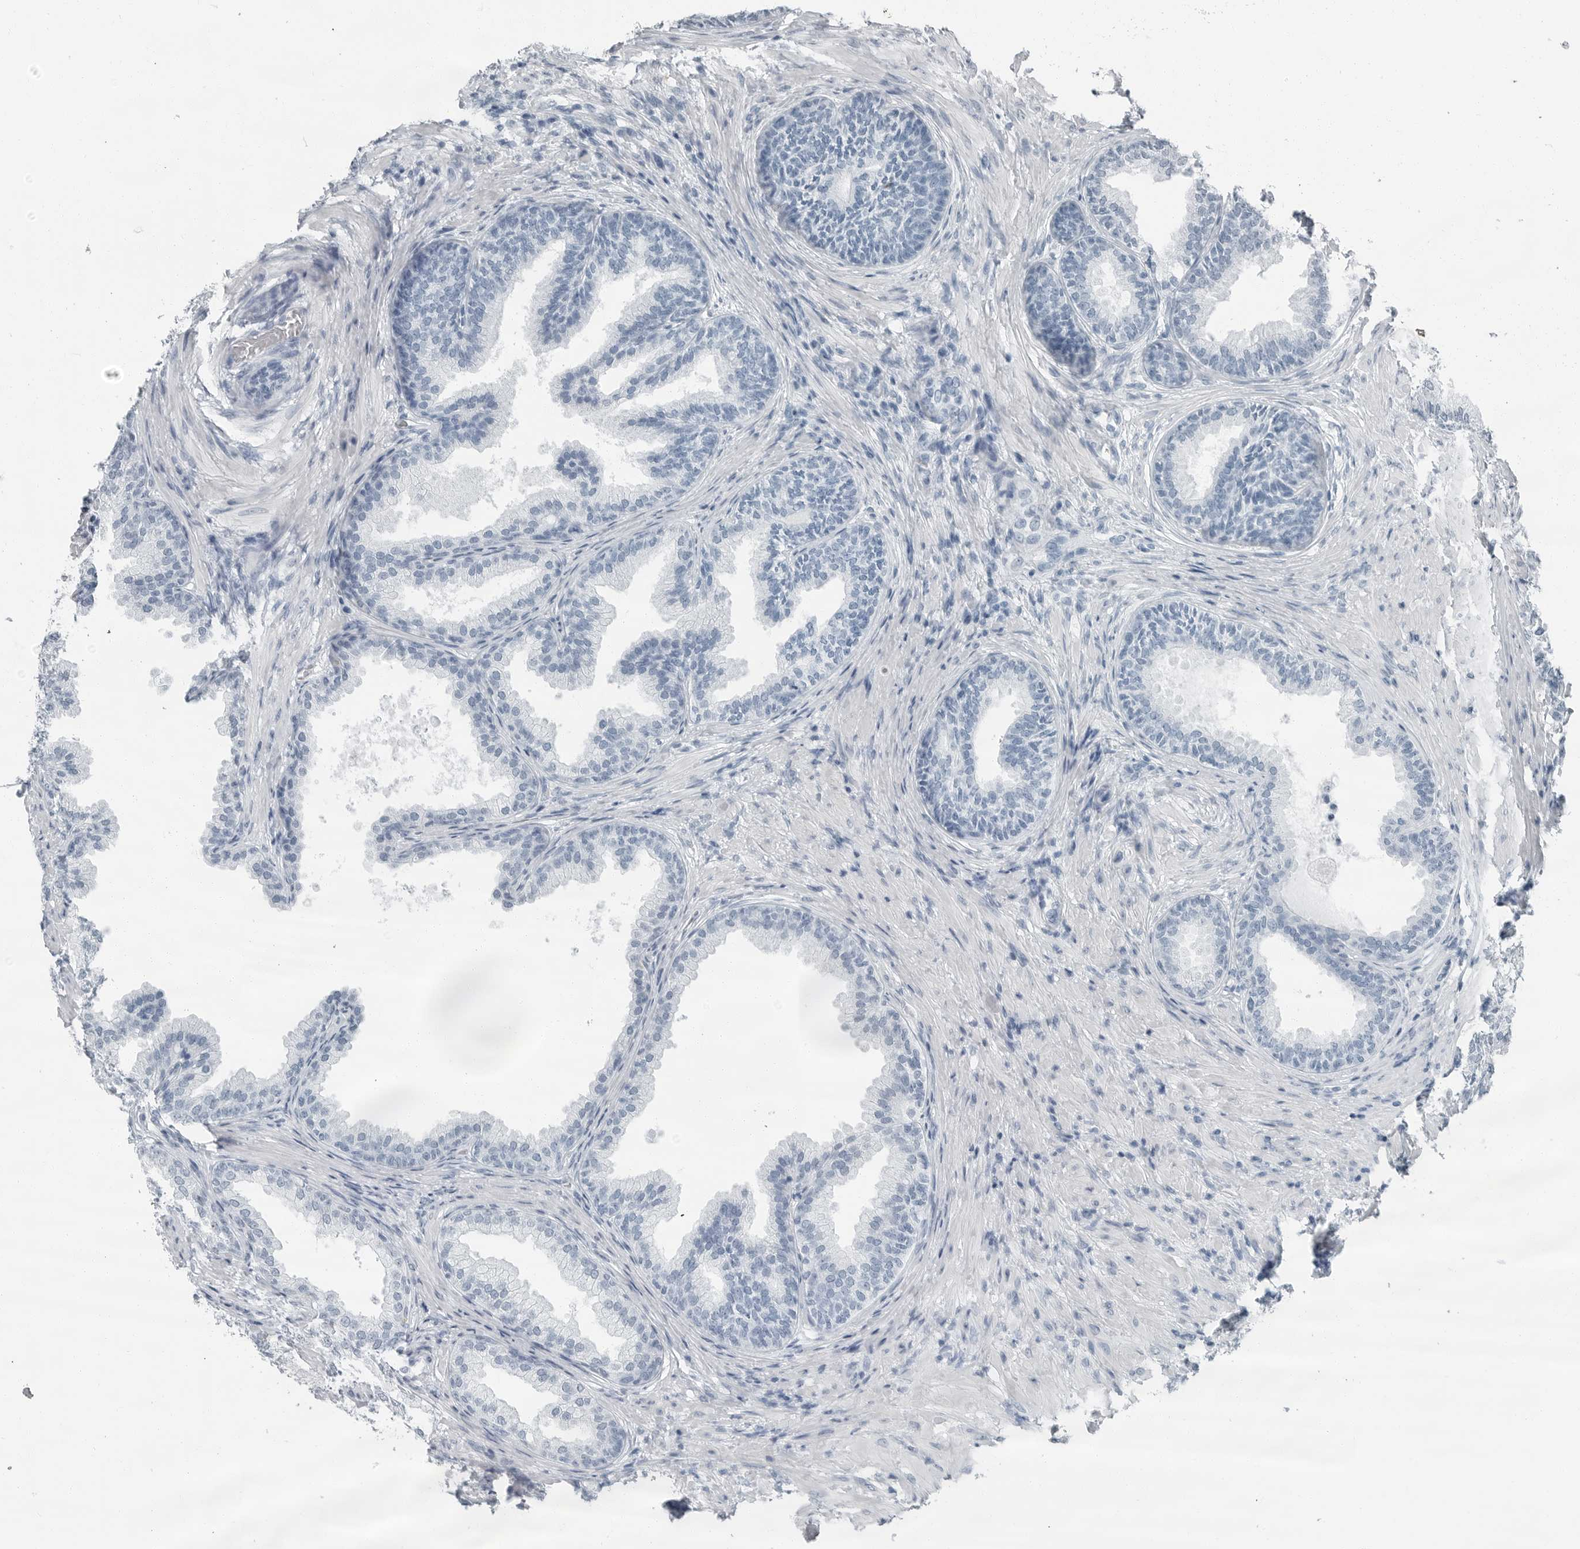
{"staining": {"intensity": "negative", "quantity": "none", "location": "none"}, "tissue": "prostate", "cell_type": "Glandular cells", "image_type": "normal", "snomed": [{"axis": "morphology", "description": "Normal tissue, NOS"}, {"axis": "topography", "description": "Prostate"}], "caption": "This is a histopathology image of immunohistochemistry staining of normal prostate, which shows no staining in glandular cells. Nuclei are stained in blue.", "gene": "FABP6", "patient": {"sex": "male", "age": 76}}